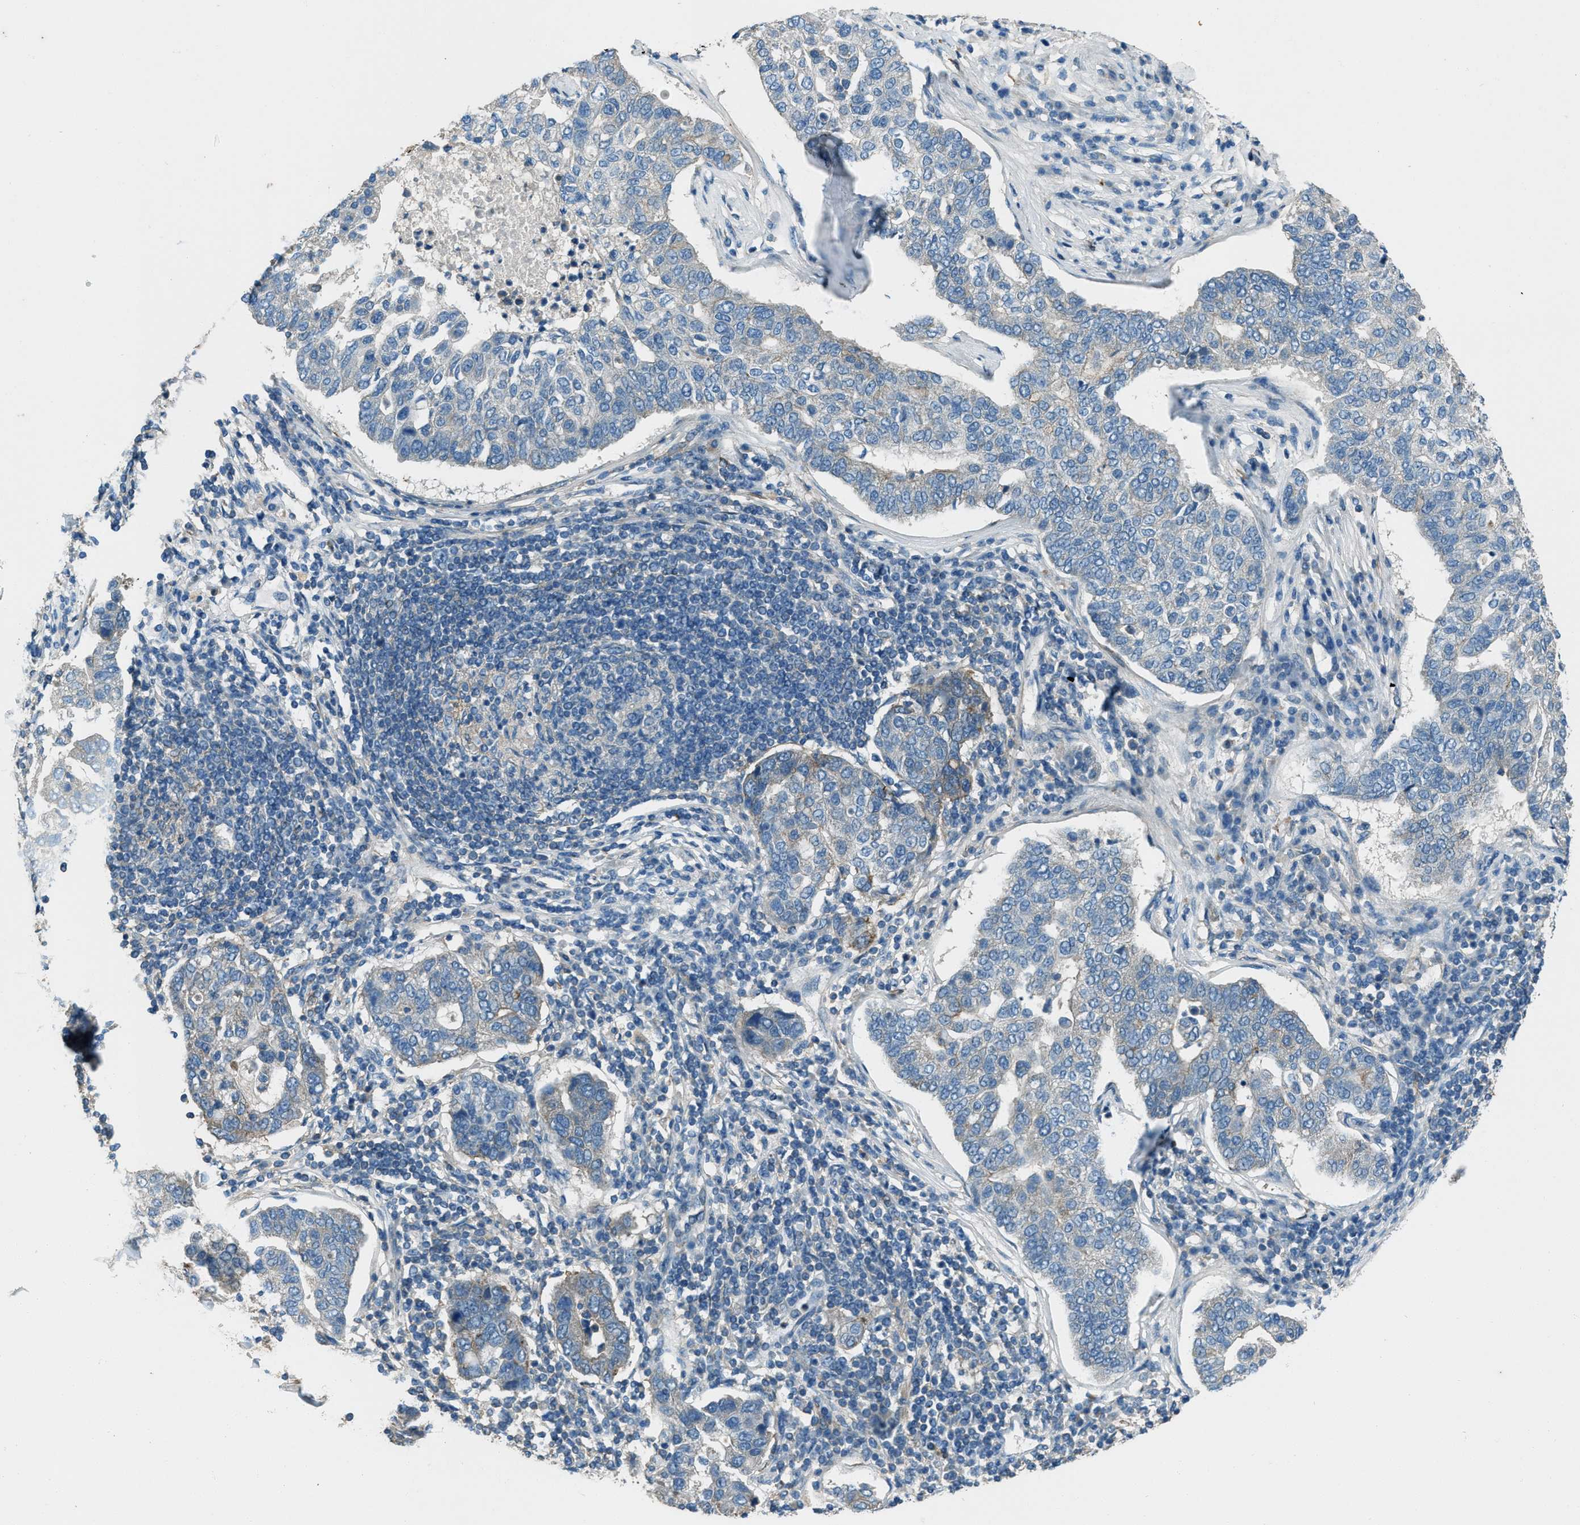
{"staining": {"intensity": "weak", "quantity": "<25%", "location": "cytoplasmic/membranous"}, "tissue": "pancreatic cancer", "cell_type": "Tumor cells", "image_type": "cancer", "snomed": [{"axis": "morphology", "description": "Adenocarcinoma, NOS"}, {"axis": "topography", "description": "Pancreas"}], "caption": "Pancreatic cancer (adenocarcinoma) was stained to show a protein in brown. There is no significant expression in tumor cells.", "gene": "SVIL", "patient": {"sex": "female", "age": 61}}